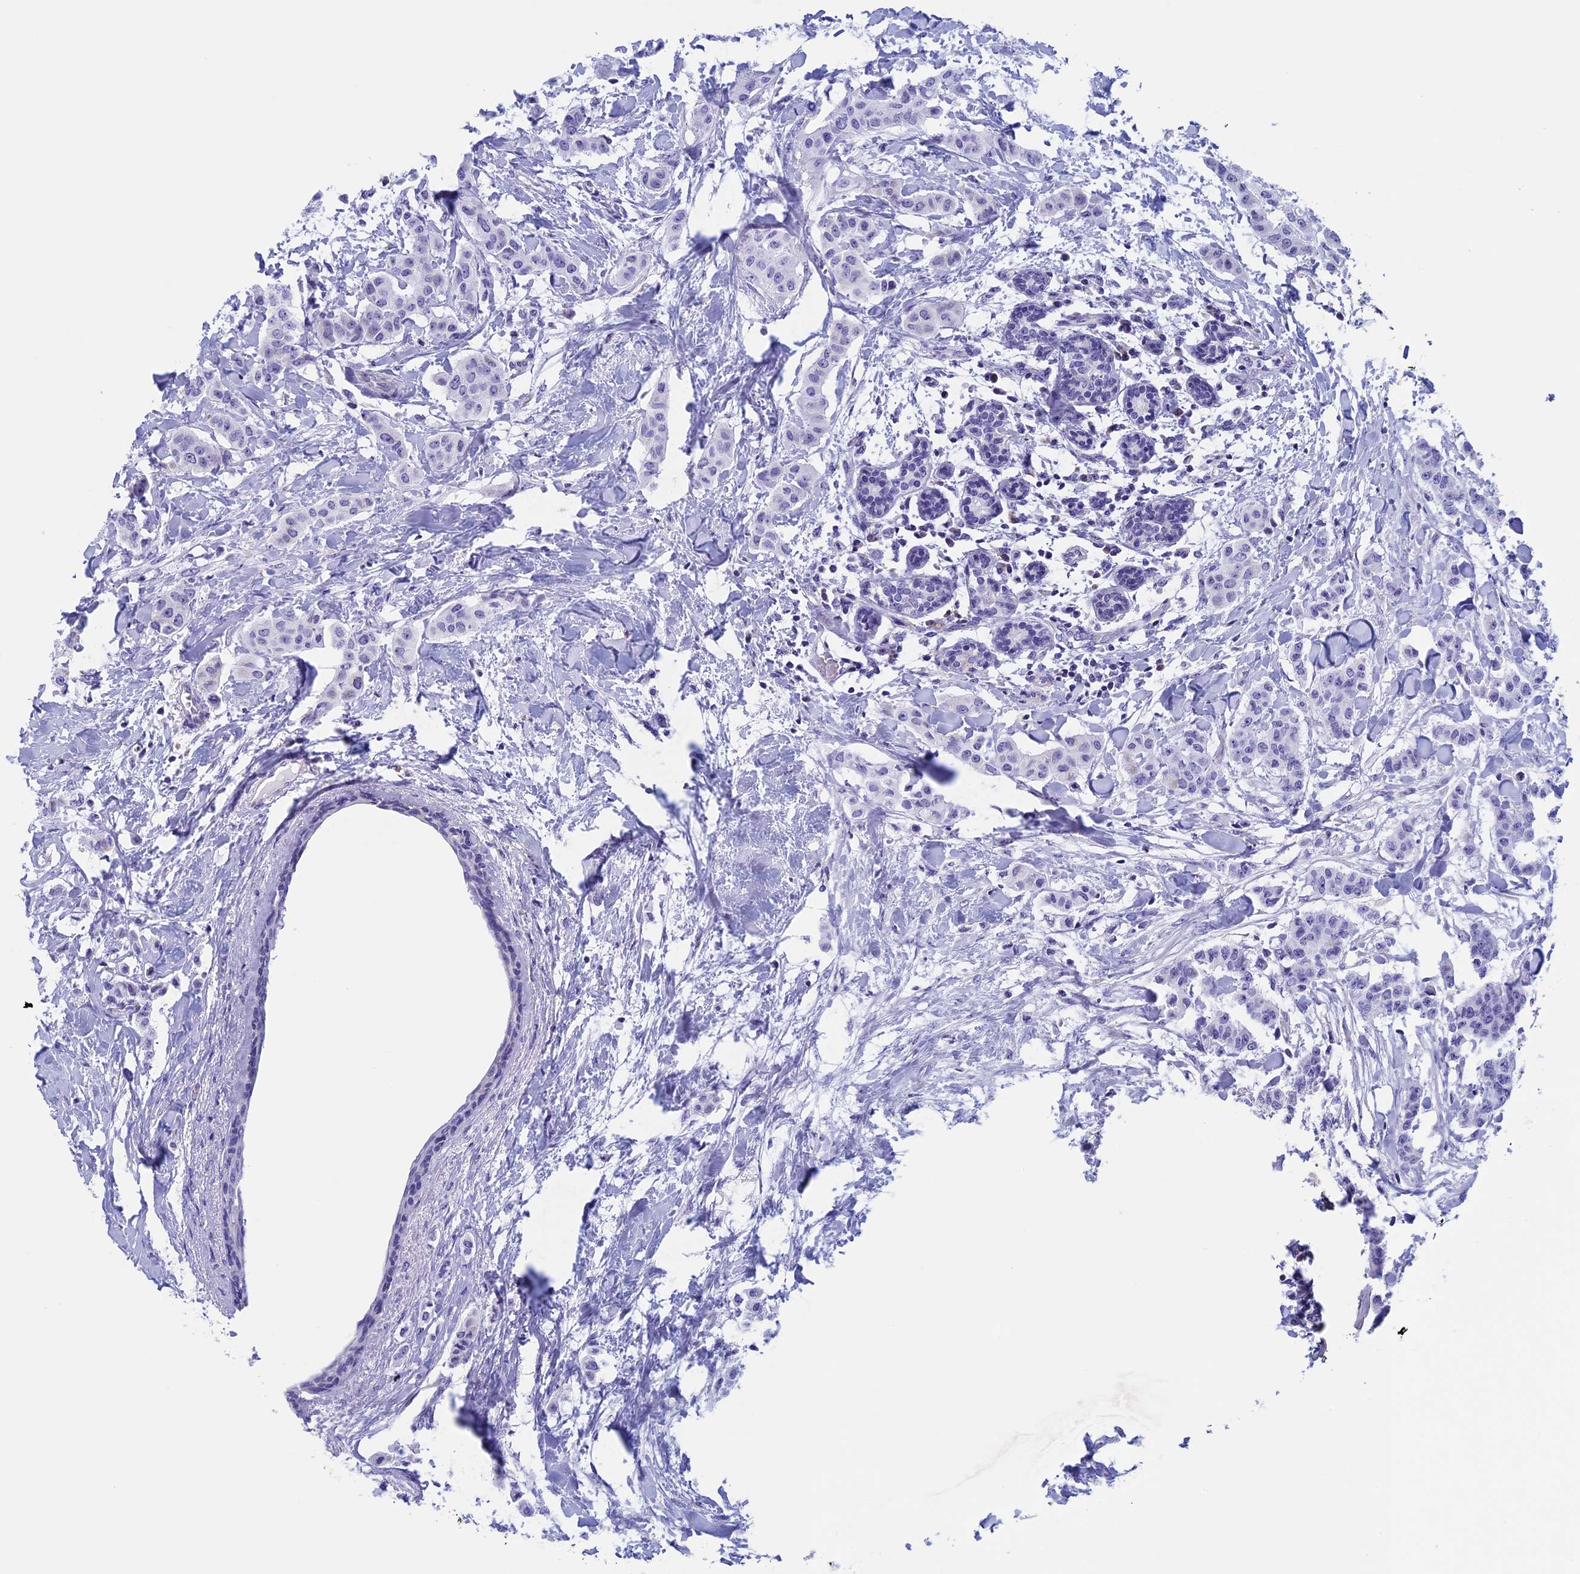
{"staining": {"intensity": "negative", "quantity": "none", "location": "none"}, "tissue": "breast cancer", "cell_type": "Tumor cells", "image_type": "cancer", "snomed": [{"axis": "morphology", "description": "Duct carcinoma"}, {"axis": "topography", "description": "Breast"}], "caption": "Tumor cells are negative for brown protein staining in intraductal carcinoma (breast). Brightfield microscopy of IHC stained with DAB (3,3'-diaminobenzidine) (brown) and hematoxylin (blue), captured at high magnification.", "gene": "NDUFB9", "patient": {"sex": "female", "age": 40}}